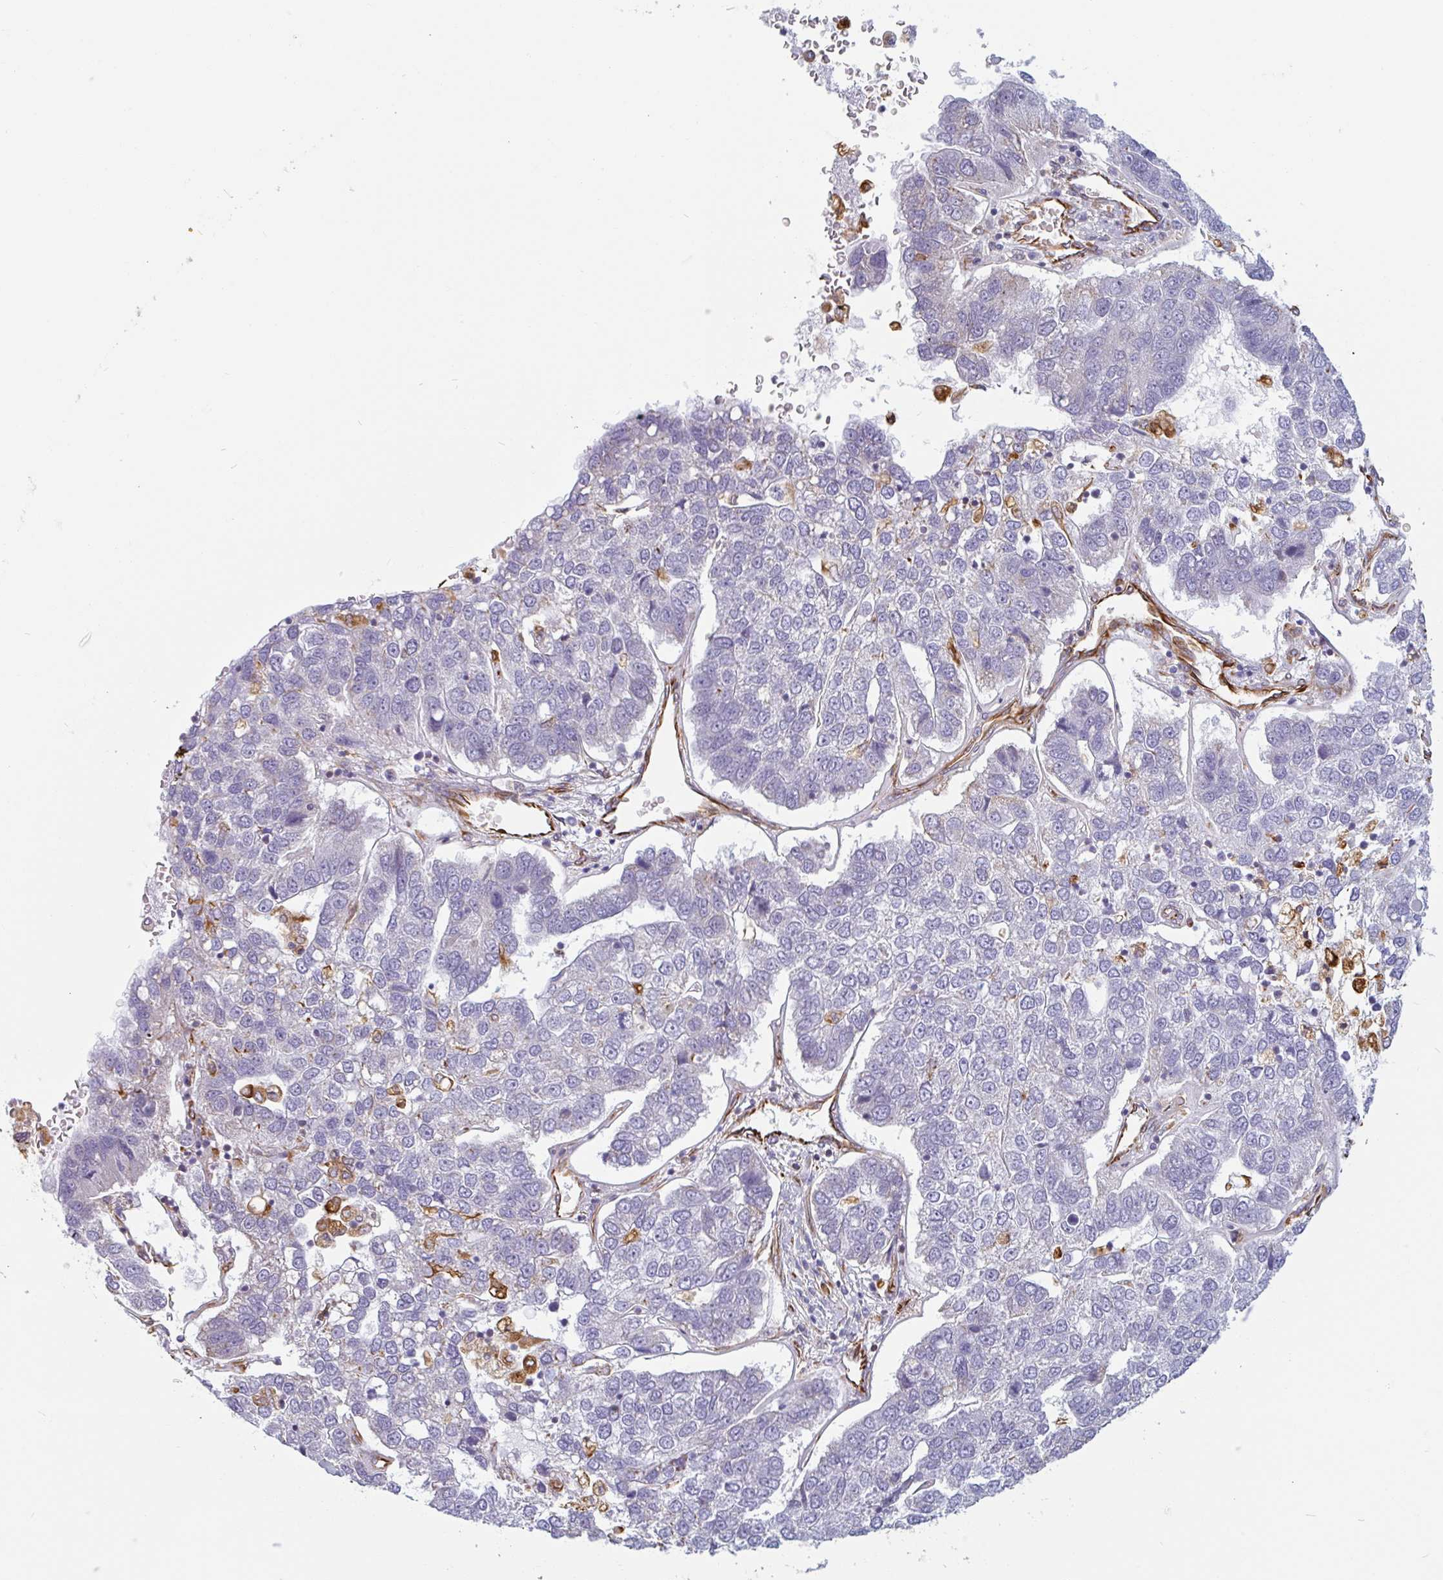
{"staining": {"intensity": "negative", "quantity": "none", "location": "none"}, "tissue": "pancreatic cancer", "cell_type": "Tumor cells", "image_type": "cancer", "snomed": [{"axis": "morphology", "description": "Adenocarcinoma, NOS"}, {"axis": "topography", "description": "Pancreas"}], "caption": "Immunohistochemistry image of neoplastic tissue: pancreatic cancer (adenocarcinoma) stained with DAB displays no significant protein expression in tumor cells. (DAB immunohistochemistry with hematoxylin counter stain).", "gene": "PPFIA1", "patient": {"sex": "female", "age": 61}}